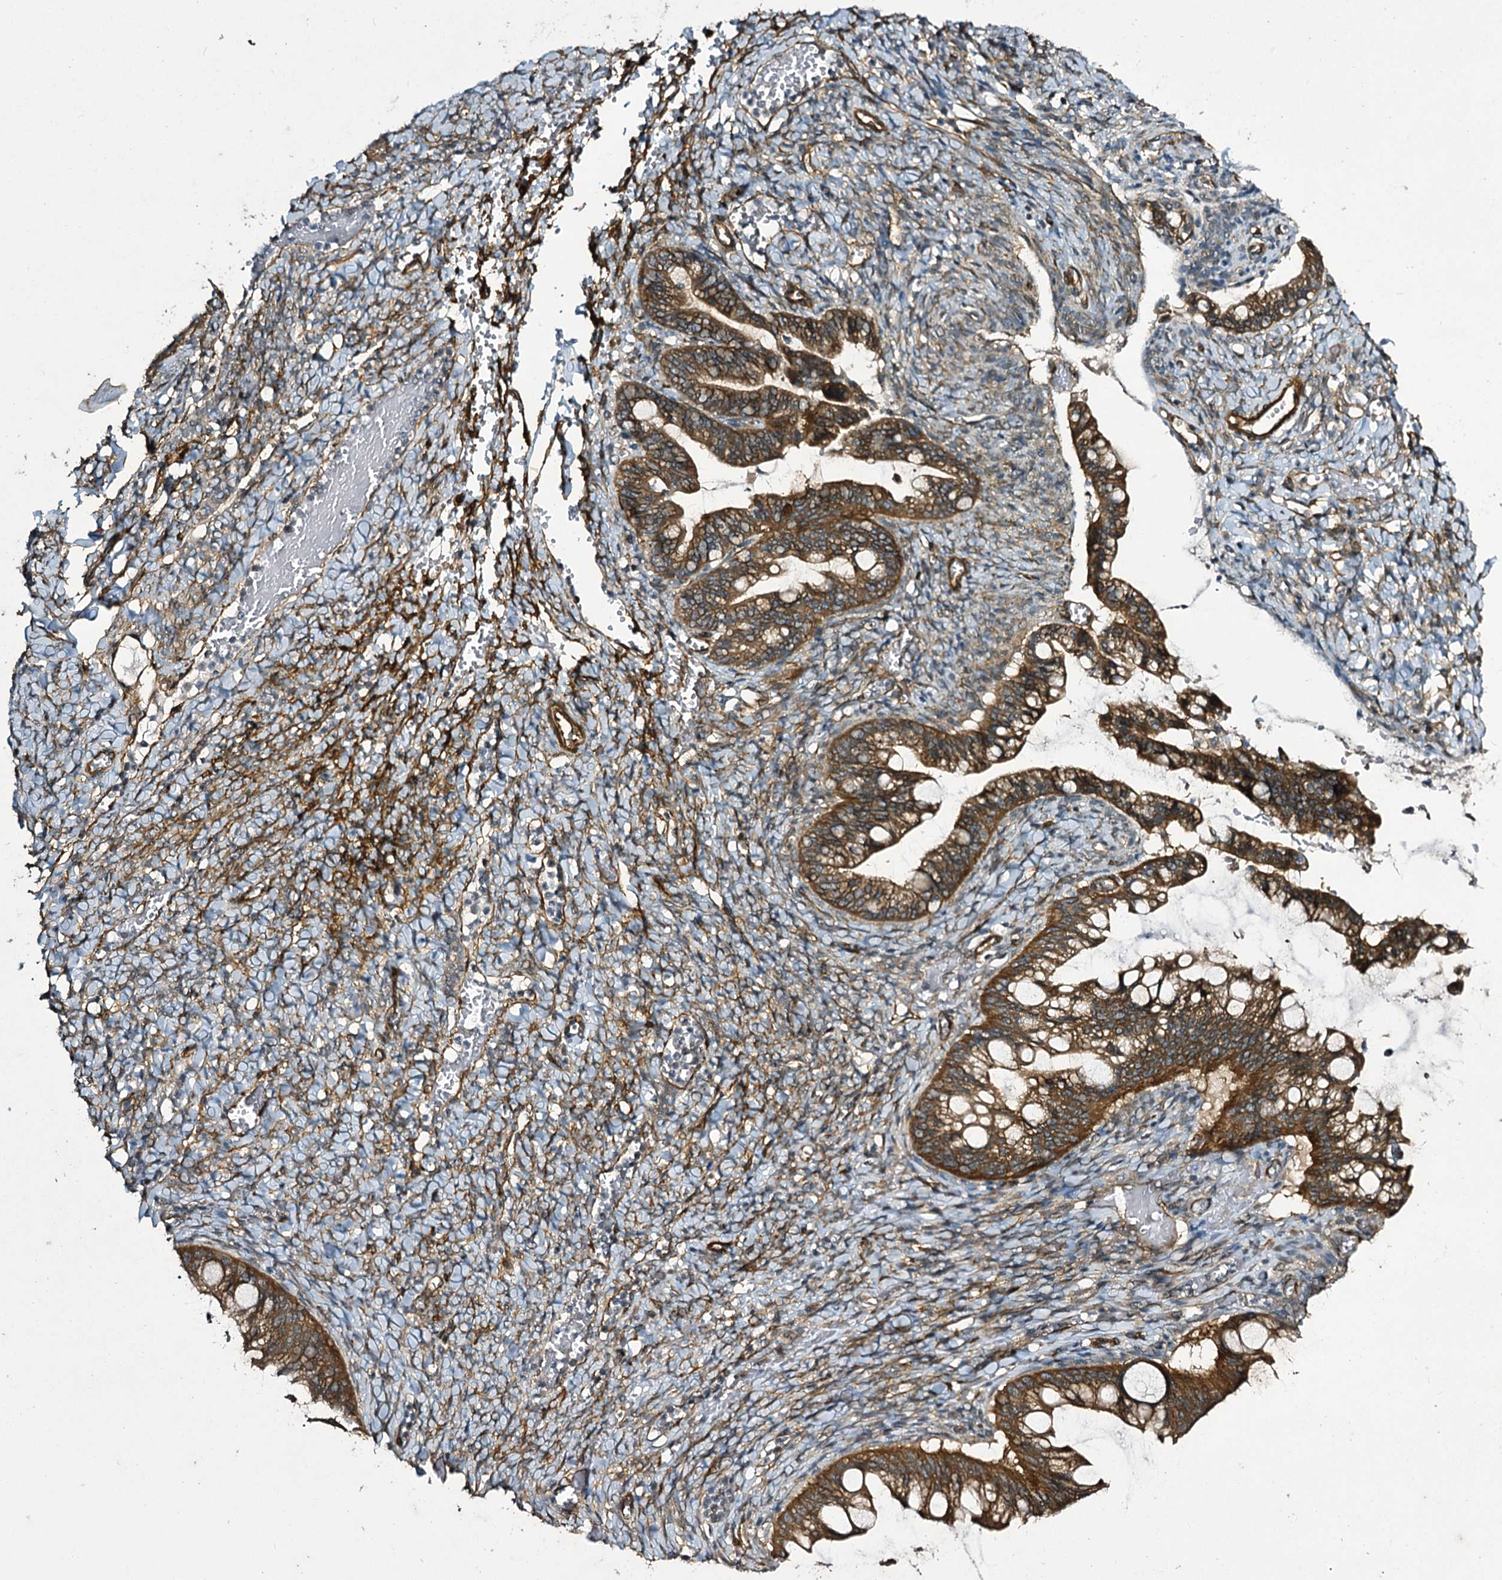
{"staining": {"intensity": "moderate", "quantity": ">75%", "location": "cytoplasmic/membranous"}, "tissue": "ovarian cancer", "cell_type": "Tumor cells", "image_type": "cancer", "snomed": [{"axis": "morphology", "description": "Cystadenocarcinoma, mucinous, NOS"}, {"axis": "topography", "description": "Ovary"}], "caption": "Mucinous cystadenocarcinoma (ovarian) stained with immunohistochemistry (IHC) displays moderate cytoplasmic/membranous expression in about >75% of tumor cells. Immunohistochemistry (ihc) stains the protein in brown and the nuclei are stained blue.", "gene": "MYO1C", "patient": {"sex": "female", "age": 73}}